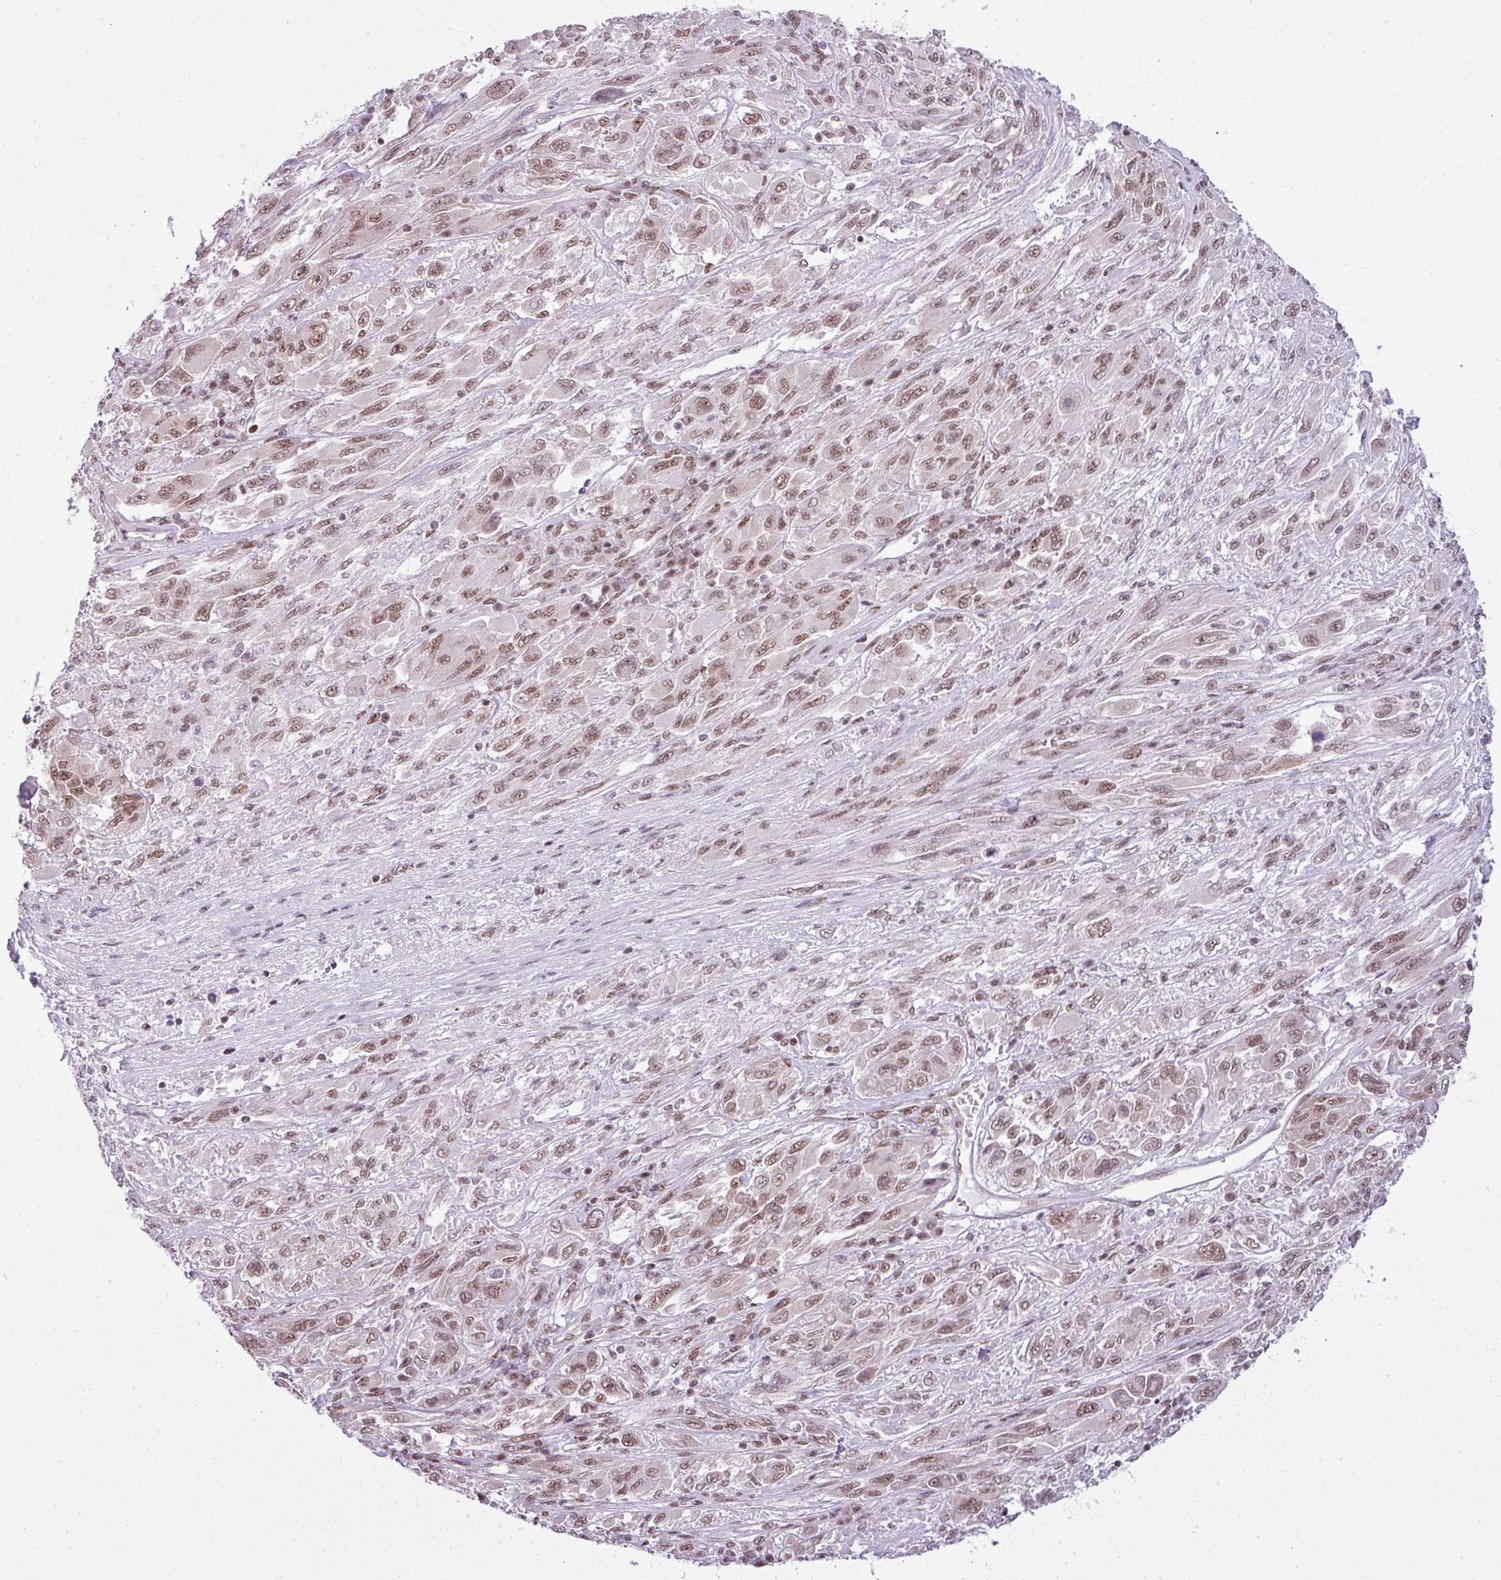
{"staining": {"intensity": "moderate", "quantity": ">75%", "location": "nuclear"}, "tissue": "melanoma", "cell_type": "Tumor cells", "image_type": "cancer", "snomed": [{"axis": "morphology", "description": "Malignant melanoma, NOS"}, {"axis": "topography", "description": "Skin"}], "caption": "The histopathology image shows staining of melanoma, revealing moderate nuclear protein staining (brown color) within tumor cells. The protein is shown in brown color, while the nuclei are stained blue.", "gene": "ARL6IP4", "patient": {"sex": "female", "age": 91}}